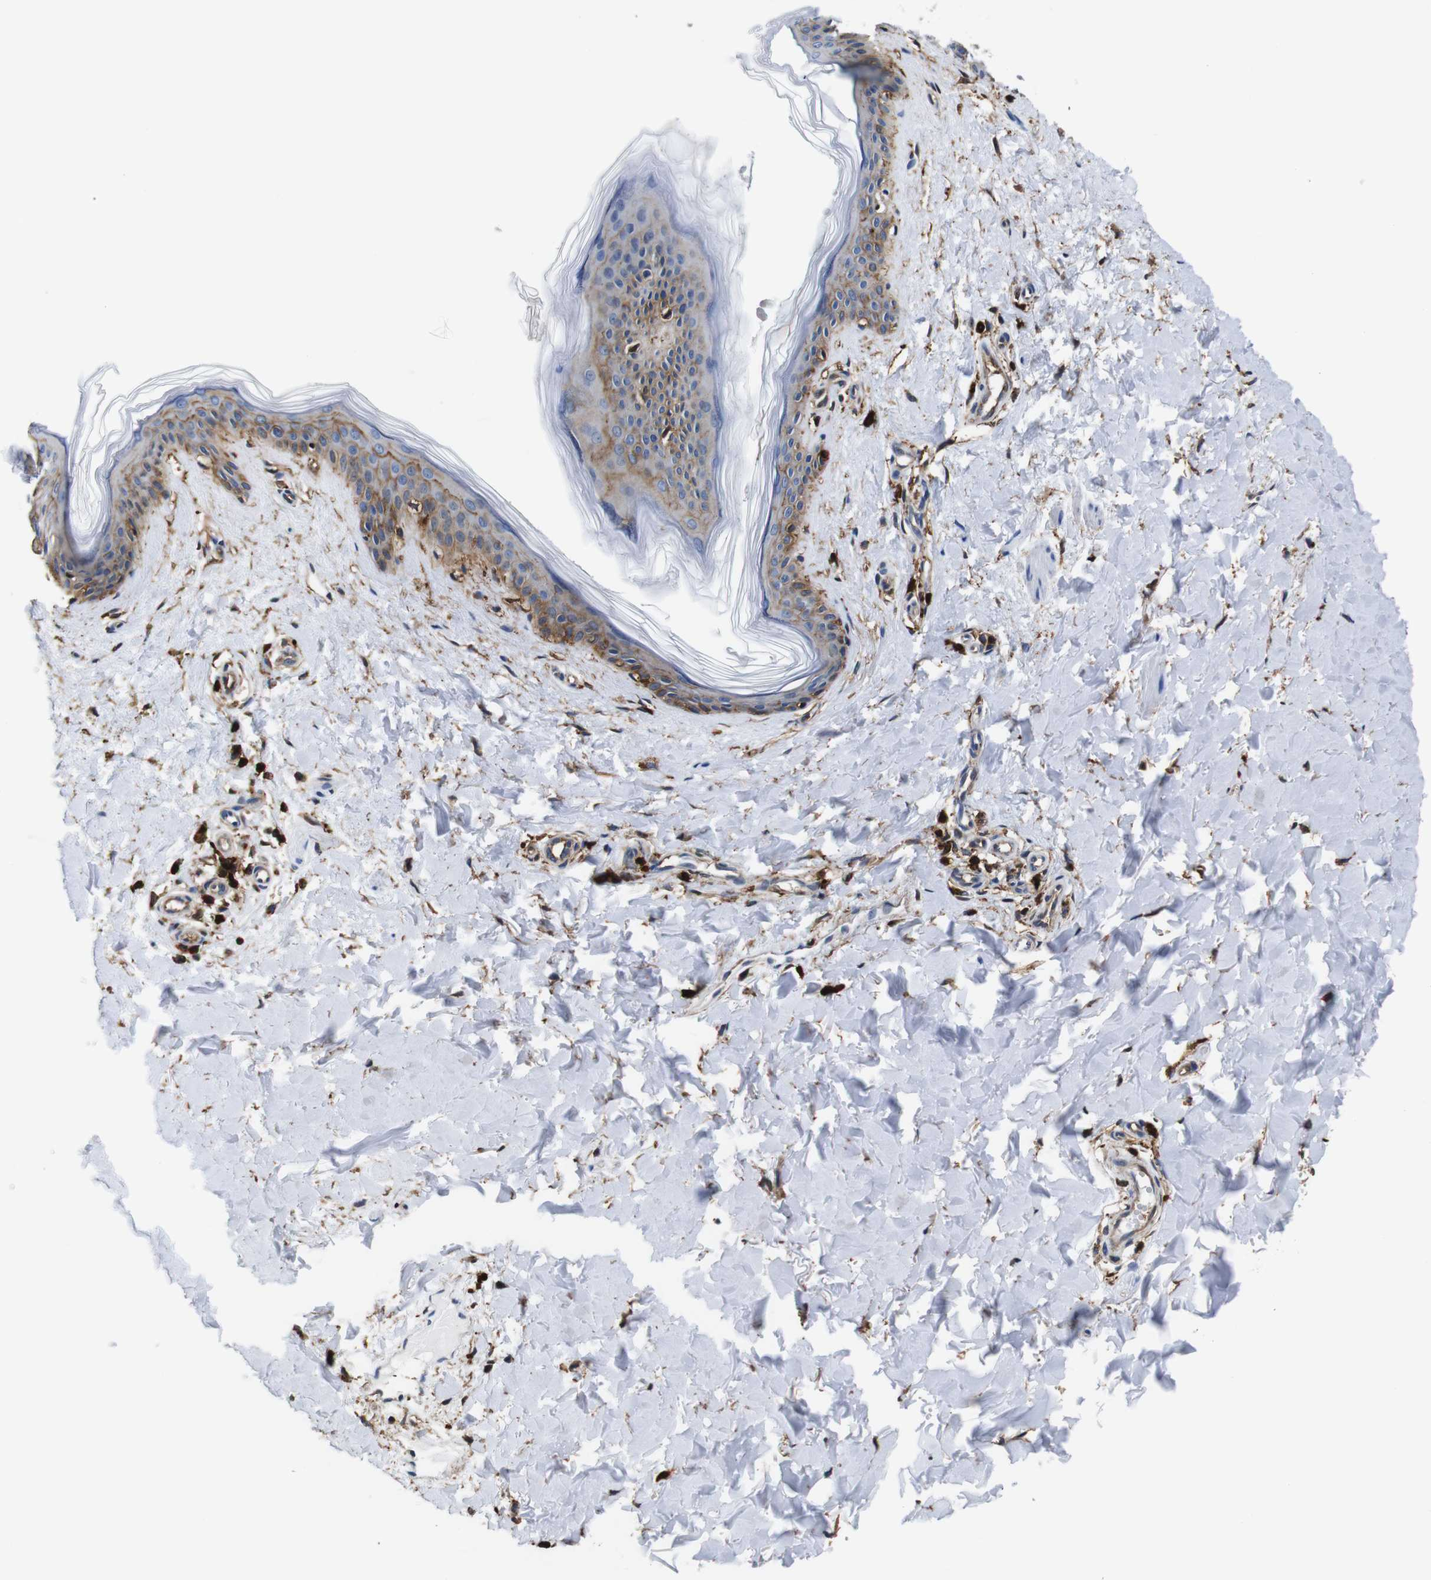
{"staining": {"intensity": "moderate", "quantity": ">75%", "location": "cytoplasmic/membranous,nuclear"}, "tissue": "skin", "cell_type": "Fibroblasts", "image_type": "normal", "snomed": [{"axis": "morphology", "description": "Normal tissue, NOS"}, {"axis": "topography", "description": "Skin"}], "caption": "Immunohistochemical staining of unremarkable skin exhibits medium levels of moderate cytoplasmic/membranous,nuclear staining in approximately >75% of fibroblasts.", "gene": "ANXA1", "patient": {"sex": "female", "age": 41}}